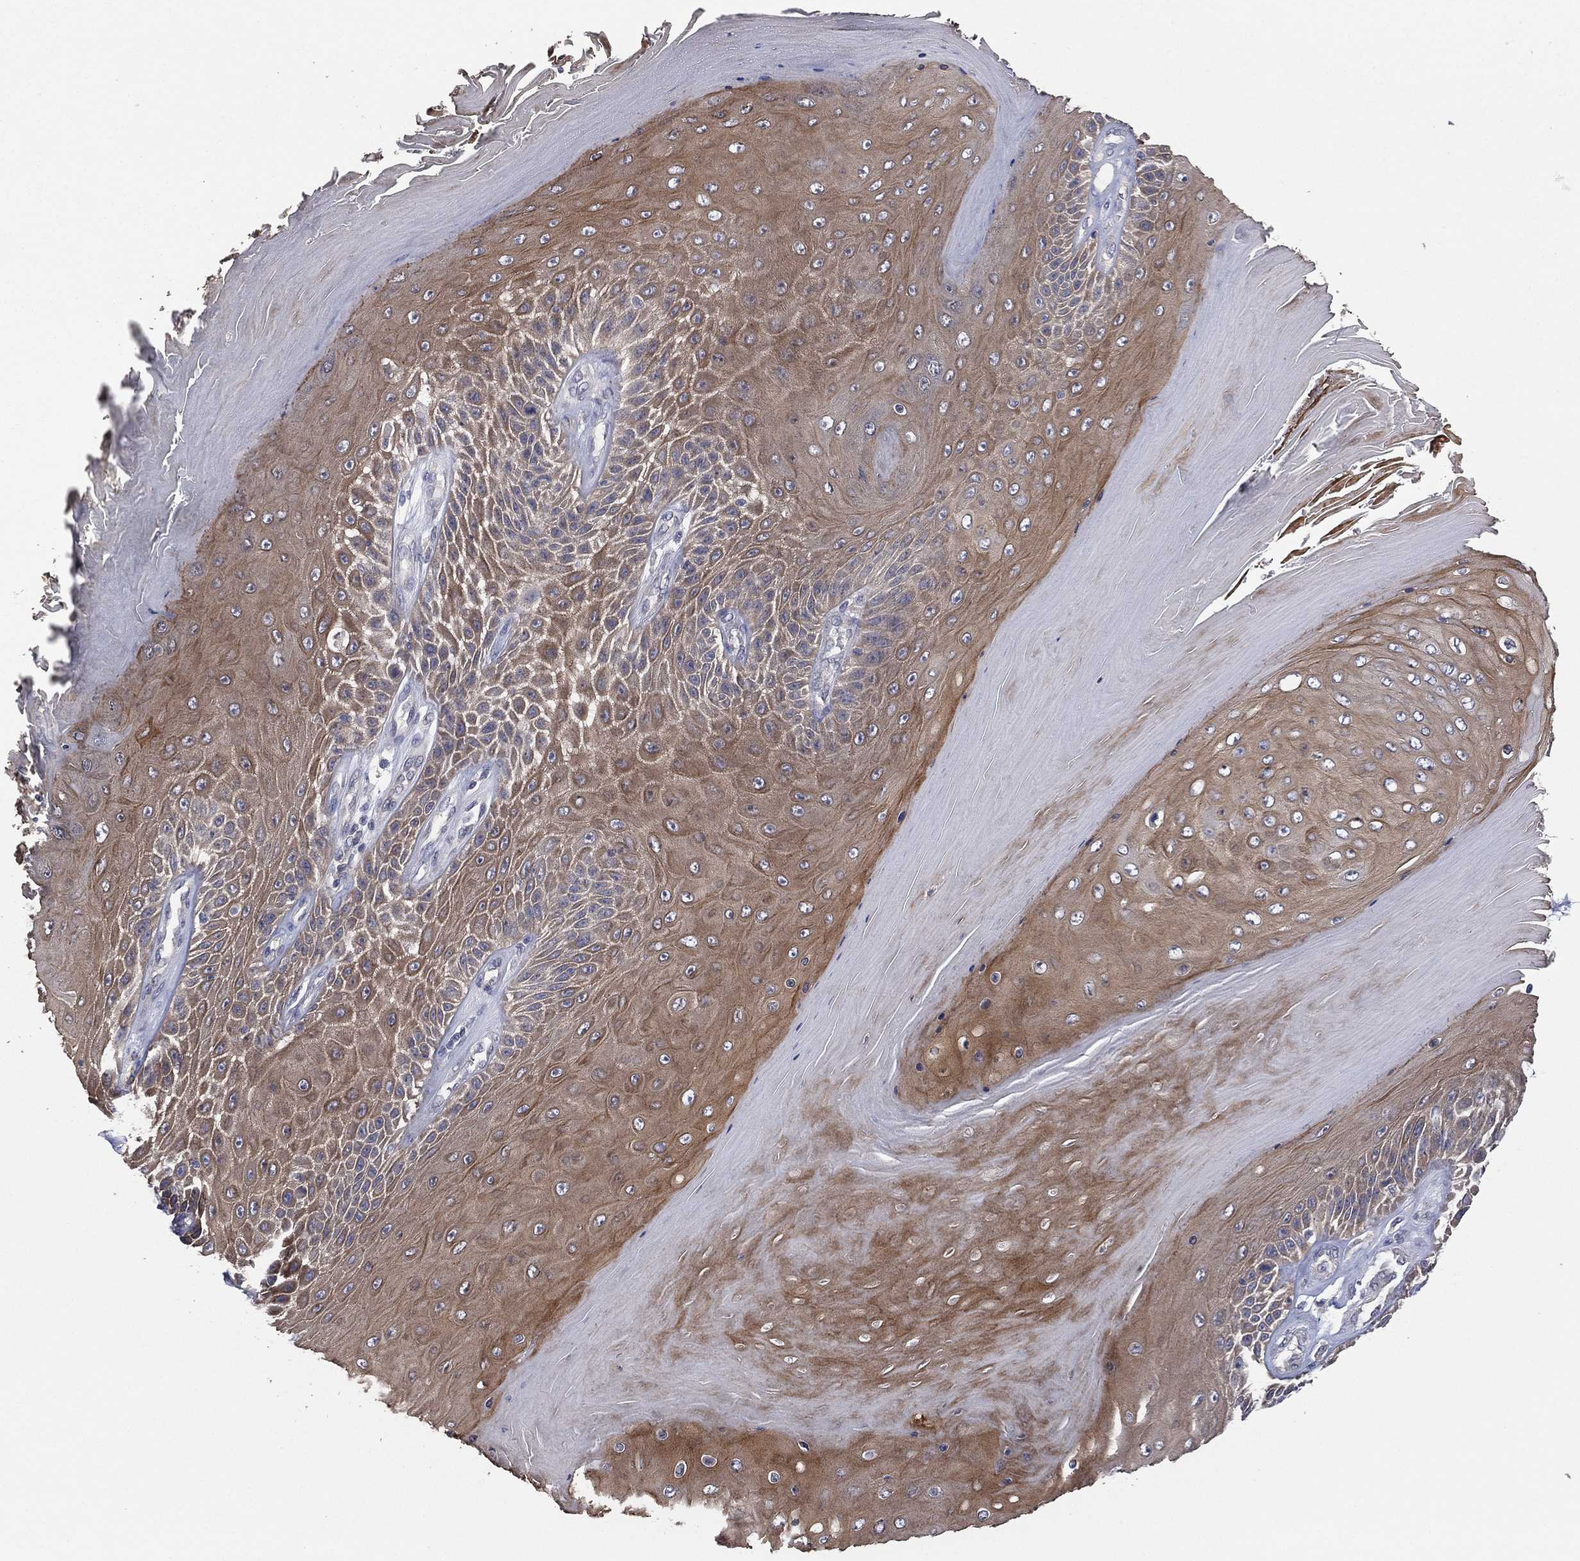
{"staining": {"intensity": "moderate", "quantity": ">75%", "location": "cytoplasmic/membranous"}, "tissue": "skin cancer", "cell_type": "Tumor cells", "image_type": "cancer", "snomed": [{"axis": "morphology", "description": "Squamous cell carcinoma, NOS"}, {"axis": "topography", "description": "Skin"}], "caption": "Approximately >75% of tumor cells in human skin squamous cell carcinoma reveal moderate cytoplasmic/membranous protein expression as visualized by brown immunohistochemical staining.", "gene": "MPP7", "patient": {"sex": "male", "age": 62}}